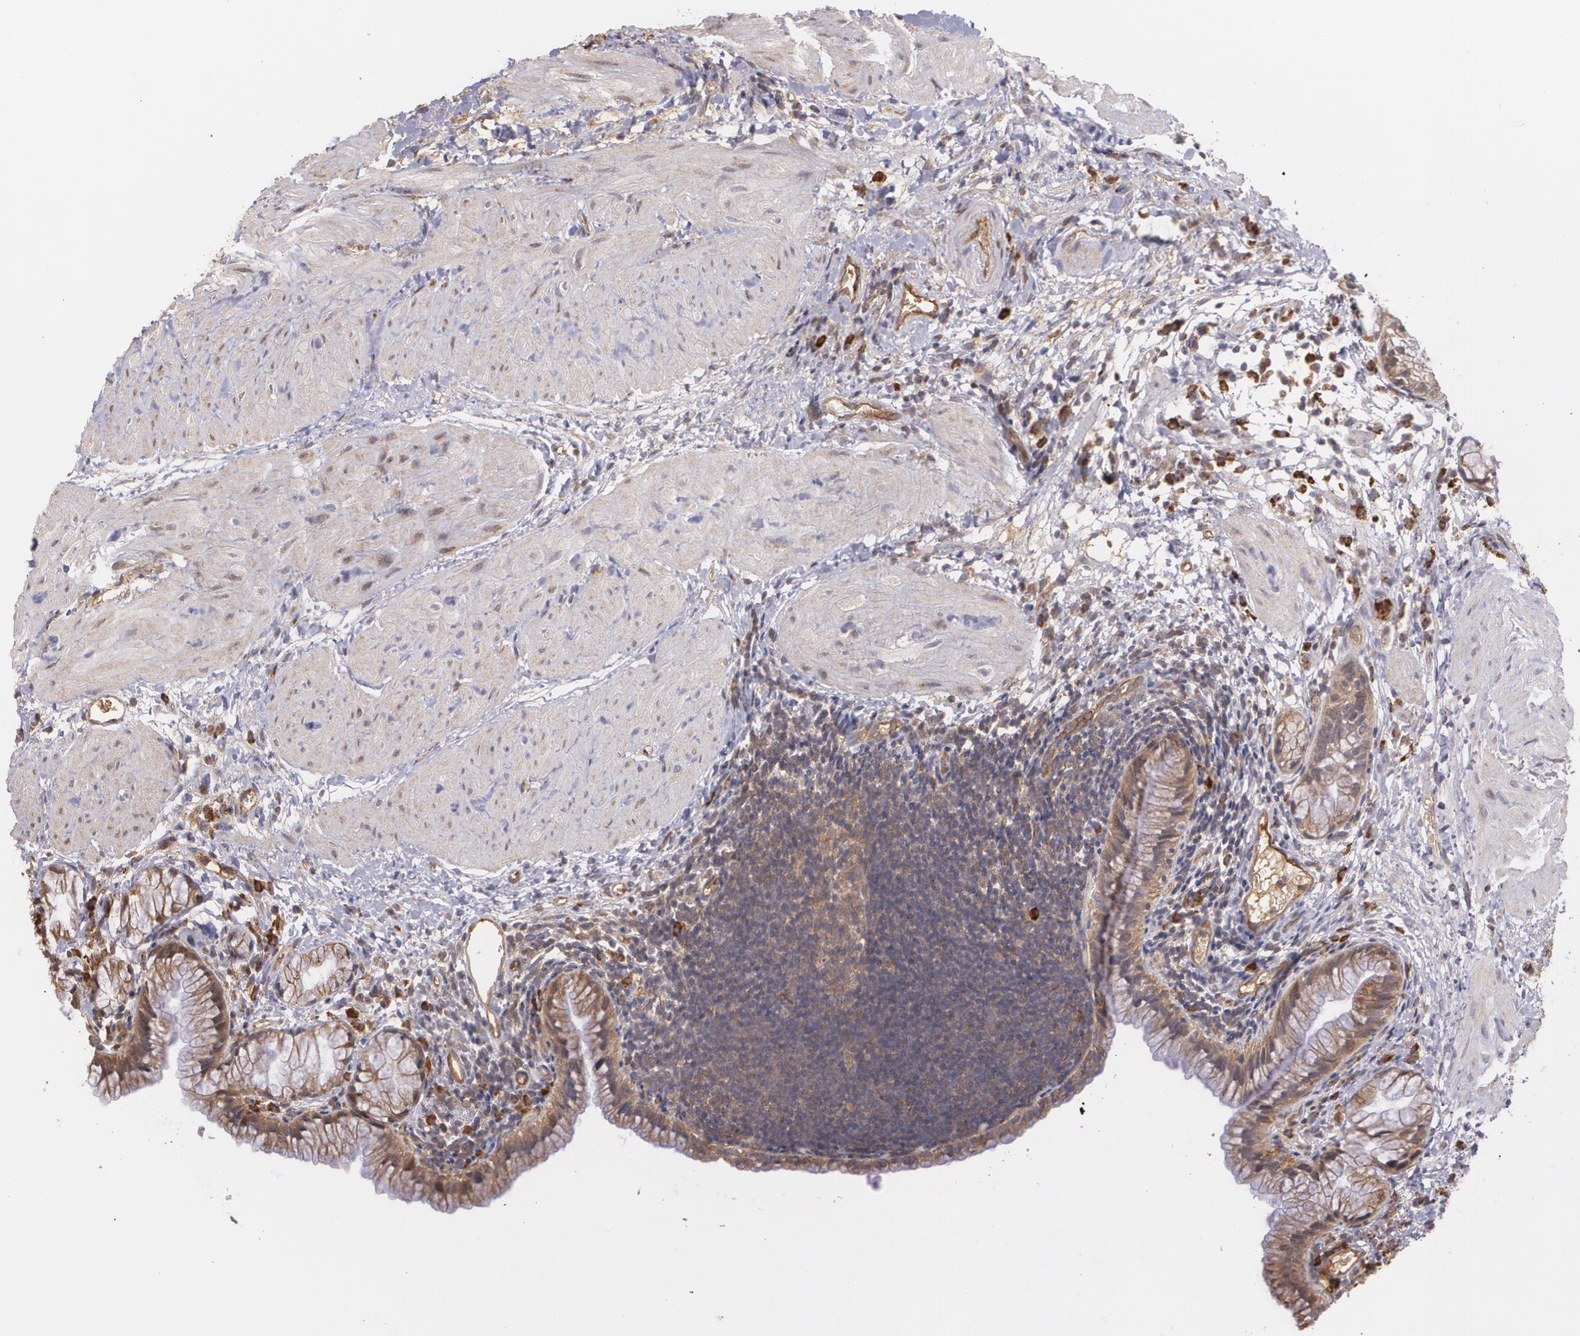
{"staining": {"intensity": "strong", "quantity": ">75%", "location": "cytoplasmic/membranous"}, "tissue": "gallbladder", "cell_type": "Glandular cells", "image_type": "normal", "snomed": [{"axis": "morphology", "description": "Normal tissue, NOS"}, {"axis": "morphology", "description": "Inflammation, NOS"}, {"axis": "topography", "description": "Gallbladder"}], "caption": "Immunohistochemical staining of unremarkable gallbladder reveals strong cytoplasmic/membranous protein staining in about >75% of glandular cells.", "gene": "ECE1", "patient": {"sex": "male", "age": 66}}